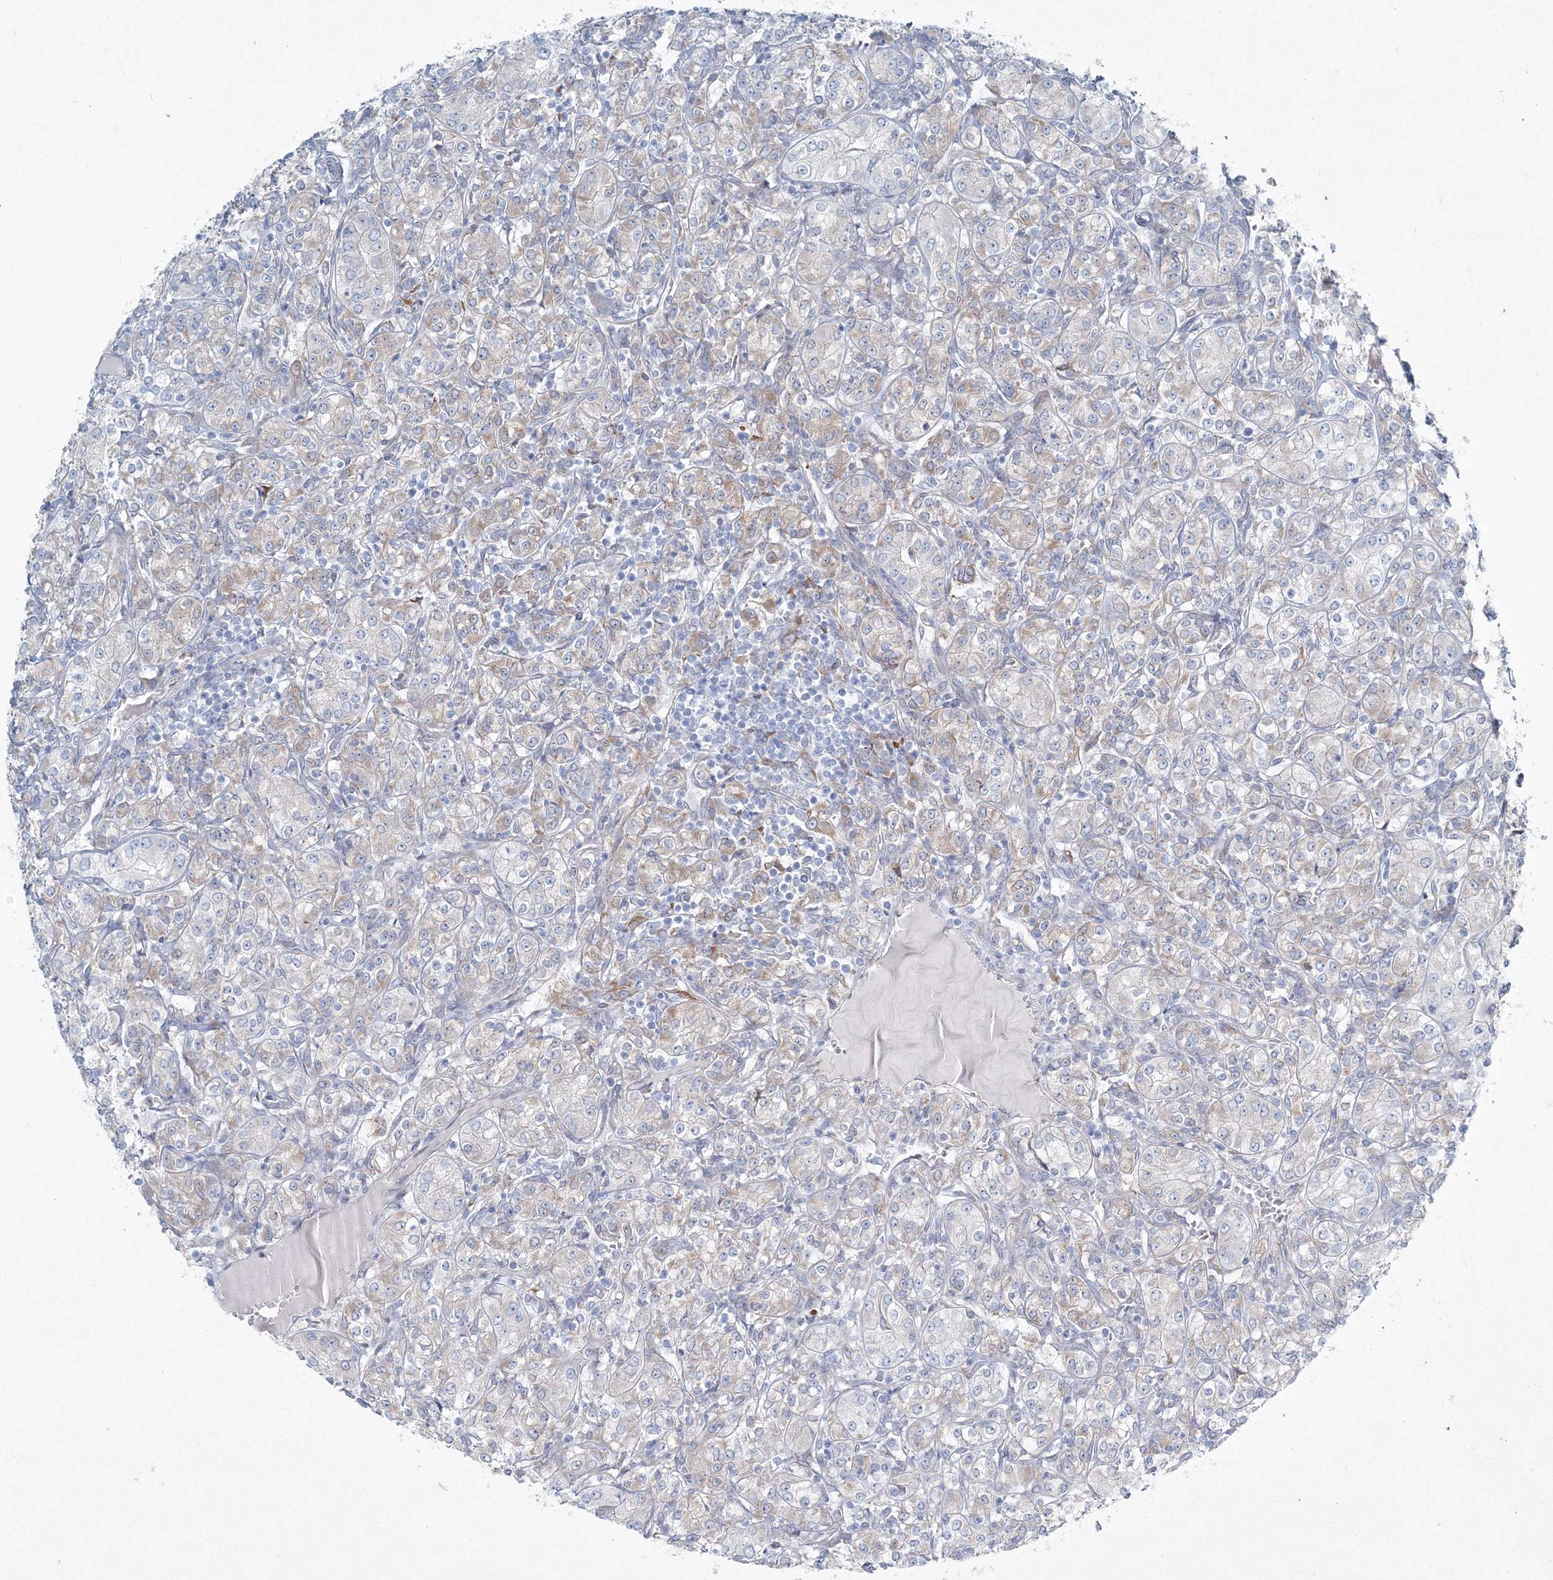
{"staining": {"intensity": "weak", "quantity": "<25%", "location": "cytoplasmic/membranous"}, "tissue": "renal cancer", "cell_type": "Tumor cells", "image_type": "cancer", "snomed": [{"axis": "morphology", "description": "Adenocarcinoma, NOS"}, {"axis": "topography", "description": "Kidney"}], "caption": "IHC photomicrograph of adenocarcinoma (renal) stained for a protein (brown), which displays no expression in tumor cells.", "gene": "RCN1", "patient": {"sex": "male", "age": 77}}